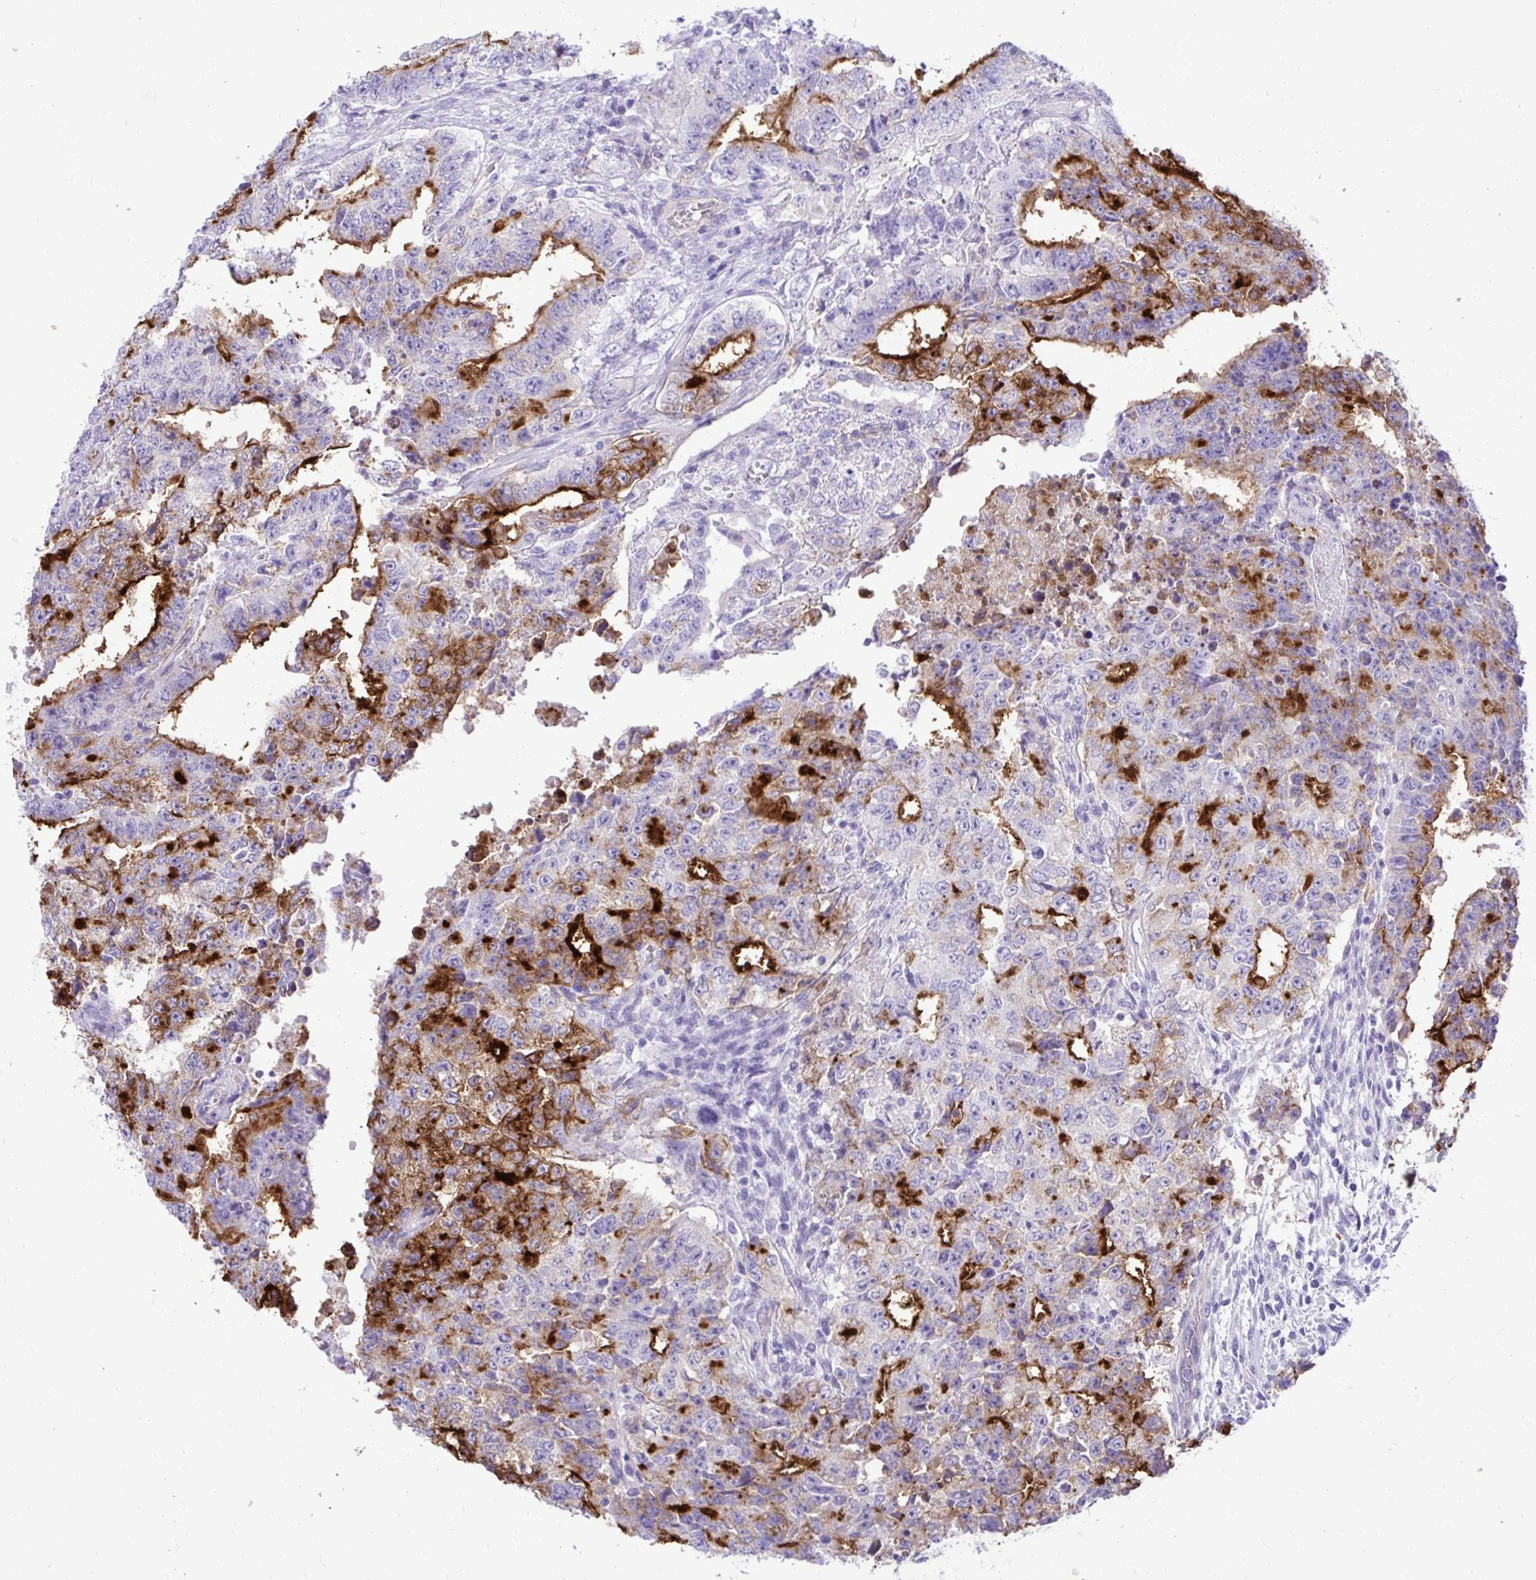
{"staining": {"intensity": "strong", "quantity": "25%-75%", "location": "cytoplasmic/membranous"}, "tissue": "testis cancer", "cell_type": "Tumor cells", "image_type": "cancer", "snomed": [{"axis": "morphology", "description": "Carcinoma, Embryonal, NOS"}, {"axis": "topography", "description": "Testis"}], "caption": "Protein staining of embryonal carcinoma (testis) tissue reveals strong cytoplasmic/membranous positivity in about 25%-75% of tumor cells.", "gene": "ABCG2", "patient": {"sex": "male", "age": 24}}